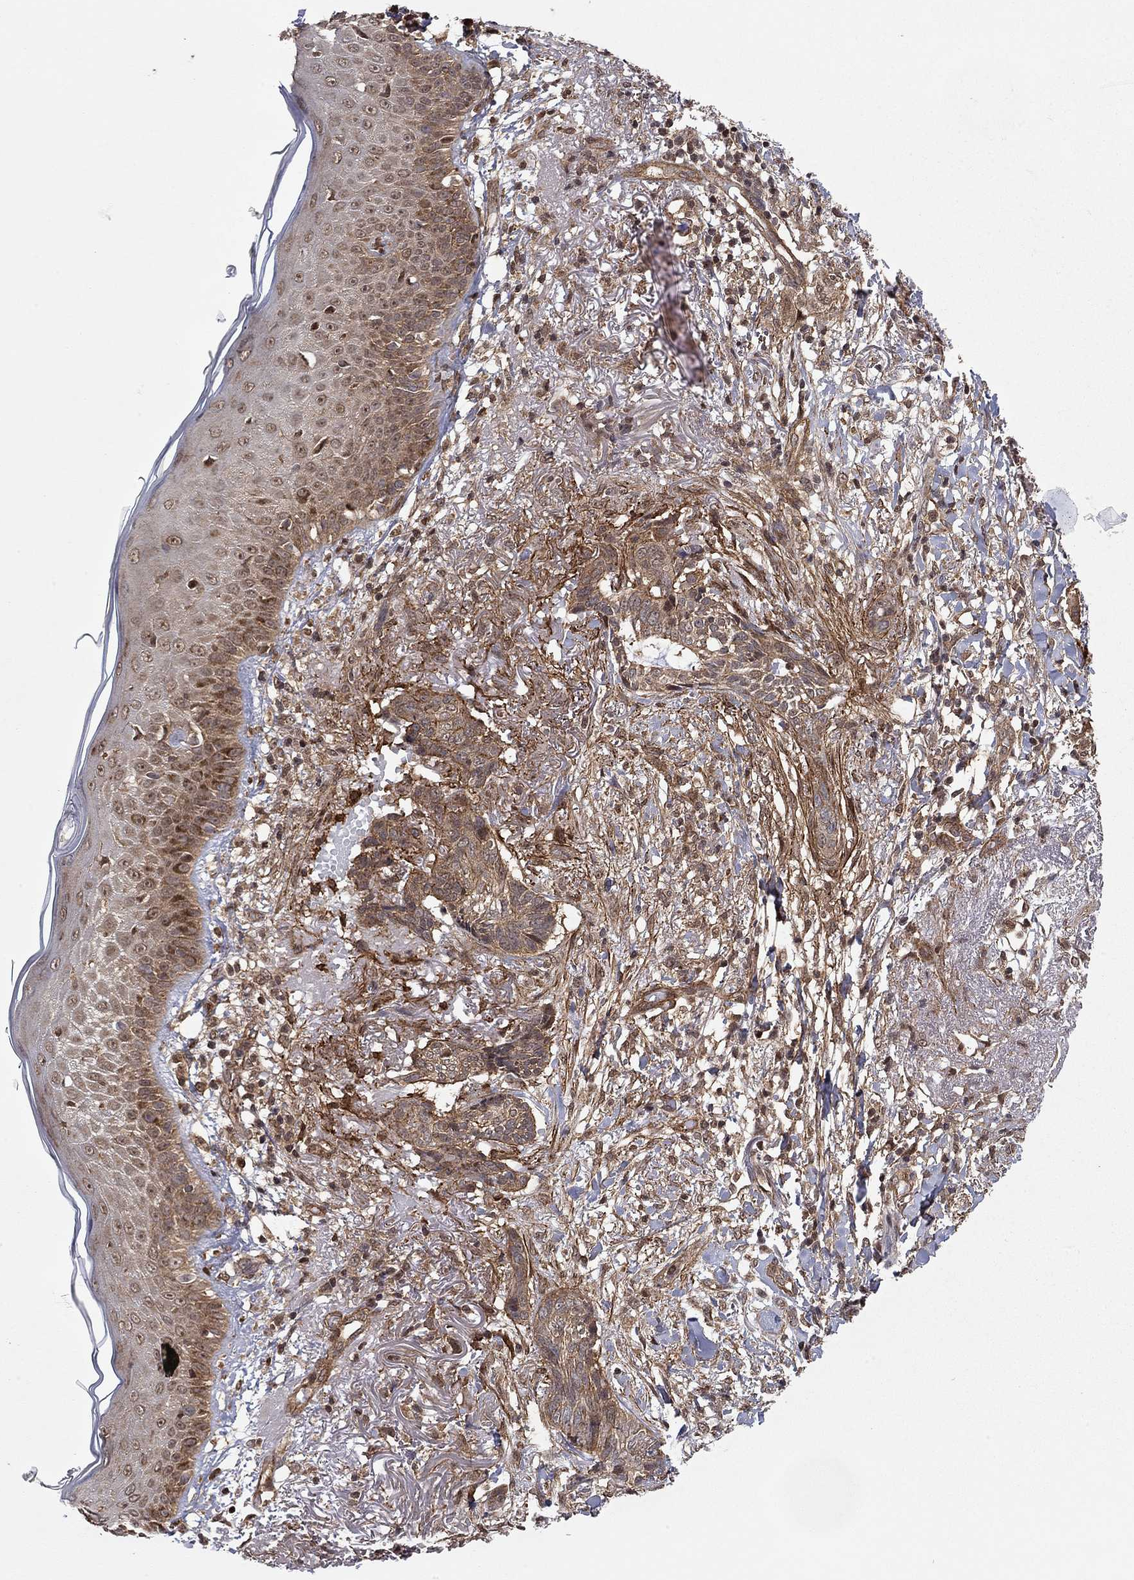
{"staining": {"intensity": "moderate", "quantity": ">75%", "location": "cytoplasmic/membranous"}, "tissue": "skin cancer", "cell_type": "Tumor cells", "image_type": "cancer", "snomed": [{"axis": "morphology", "description": "Normal tissue, NOS"}, {"axis": "morphology", "description": "Basal cell carcinoma"}, {"axis": "topography", "description": "Skin"}], "caption": "Immunohistochemical staining of skin cancer demonstrates medium levels of moderate cytoplasmic/membranous staining in about >75% of tumor cells.", "gene": "TDP1", "patient": {"sex": "male", "age": 84}}